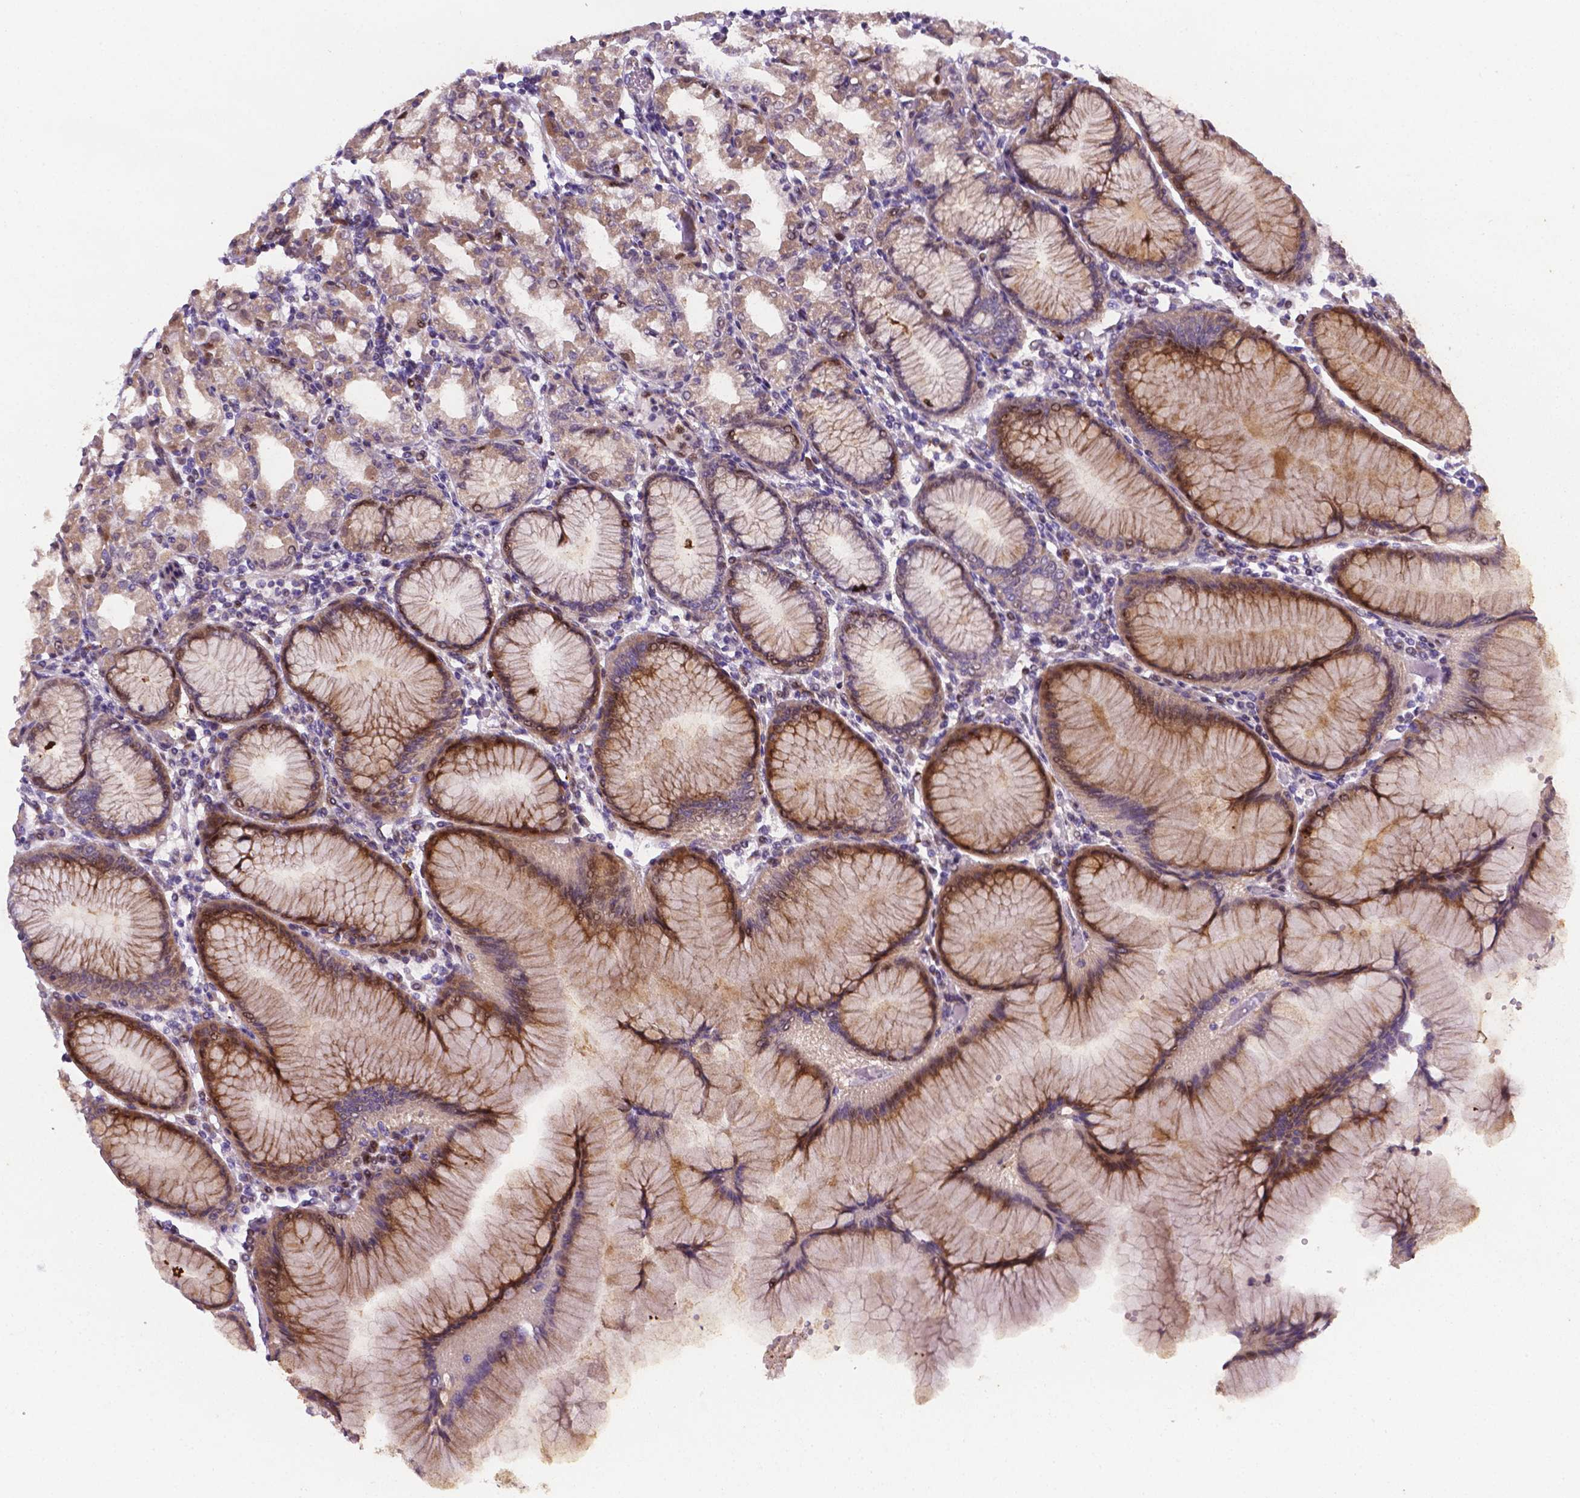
{"staining": {"intensity": "strong", "quantity": "25%-75%", "location": "cytoplasmic/membranous,nuclear"}, "tissue": "stomach", "cell_type": "Glandular cells", "image_type": "normal", "snomed": [{"axis": "morphology", "description": "Normal tissue, NOS"}, {"axis": "topography", "description": "Skeletal muscle"}, {"axis": "topography", "description": "Stomach"}], "caption": "Immunohistochemical staining of unremarkable stomach shows 25%-75% levels of strong cytoplasmic/membranous,nuclear protein expression in about 25%-75% of glandular cells.", "gene": "TM4SF20", "patient": {"sex": "female", "age": 57}}